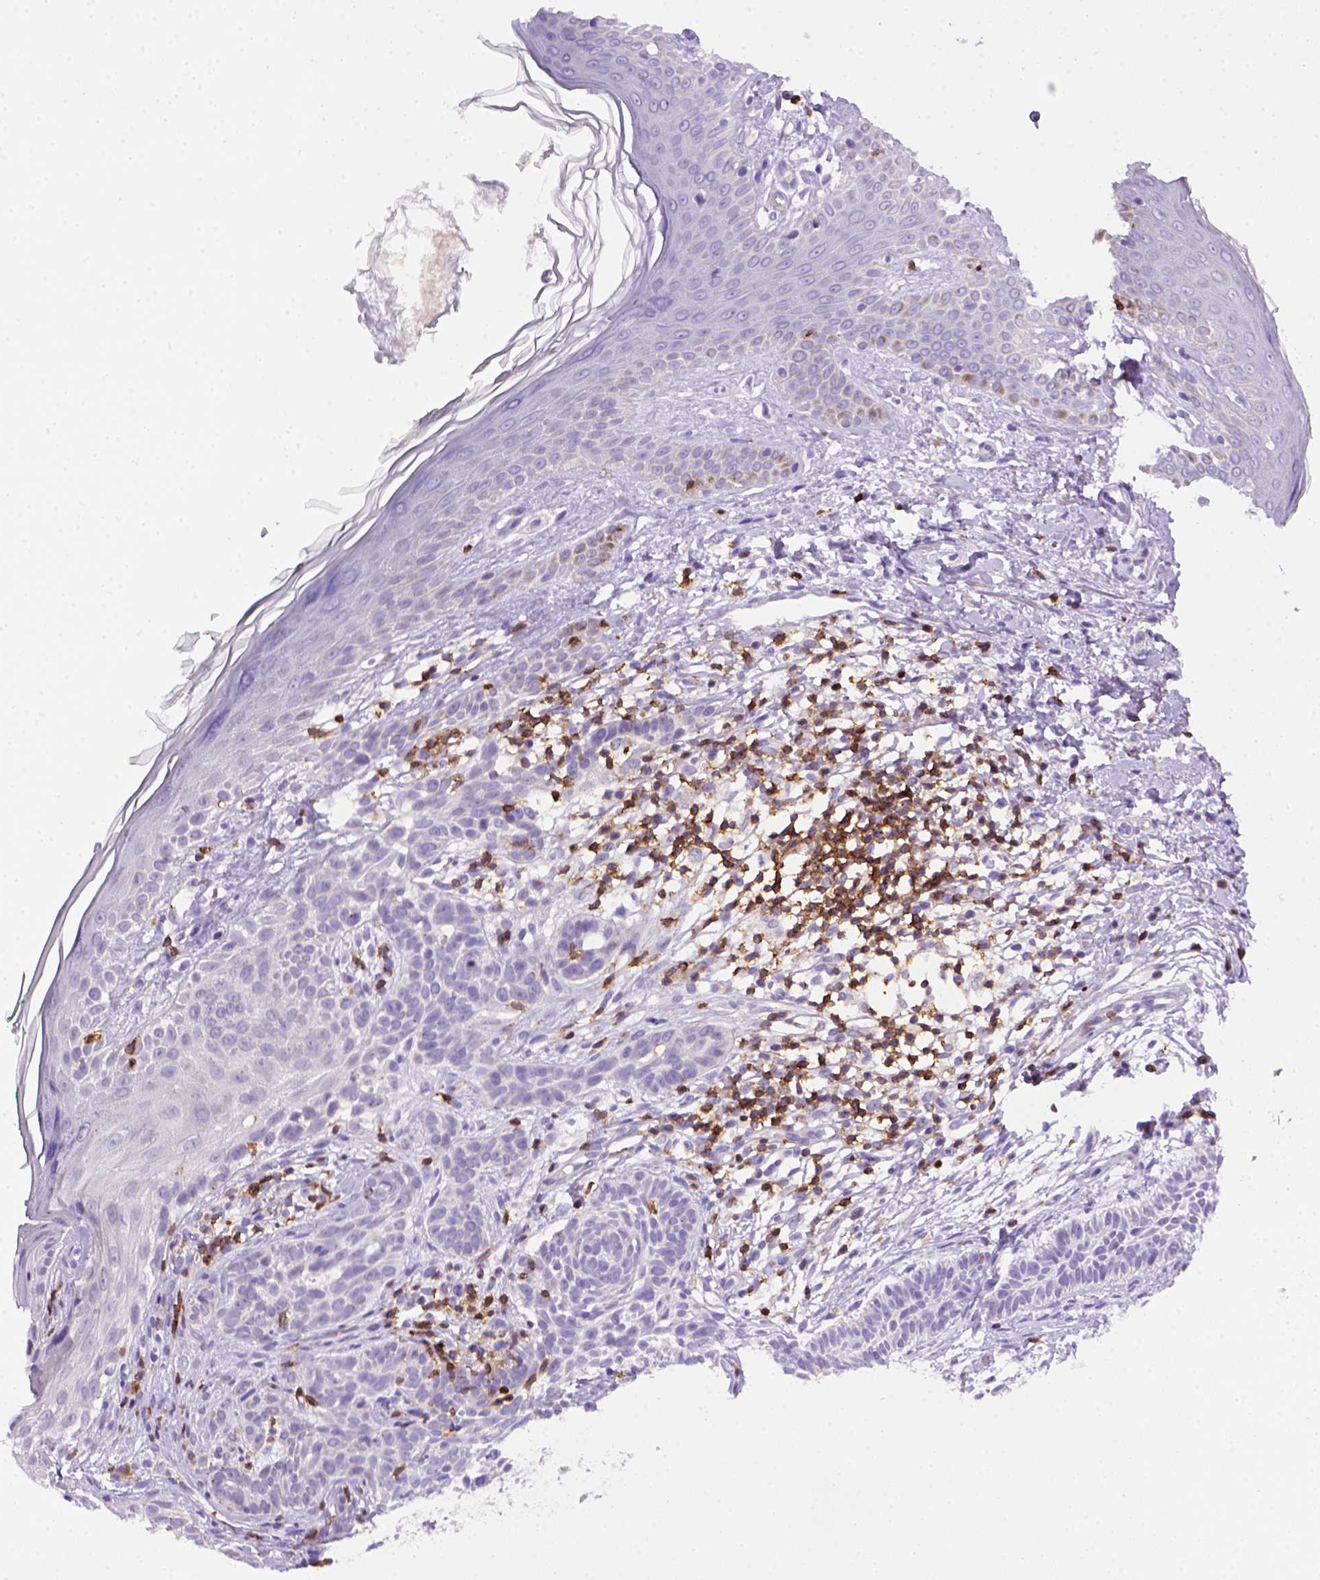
{"staining": {"intensity": "negative", "quantity": "none", "location": "none"}, "tissue": "skin cancer", "cell_type": "Tumor cells", "image_type": "cancer", "snomed": [{"axis": "morphology", "description": "Basal cell carcinoma"}, {"axis": "topography", "description": "Skin"}], "caption": "The micrograph displays no significant expression in tumor cells of skin basal cell carcinoma.", "gene": "CD3E", "patient": {"sex": "male", "age": 85}}